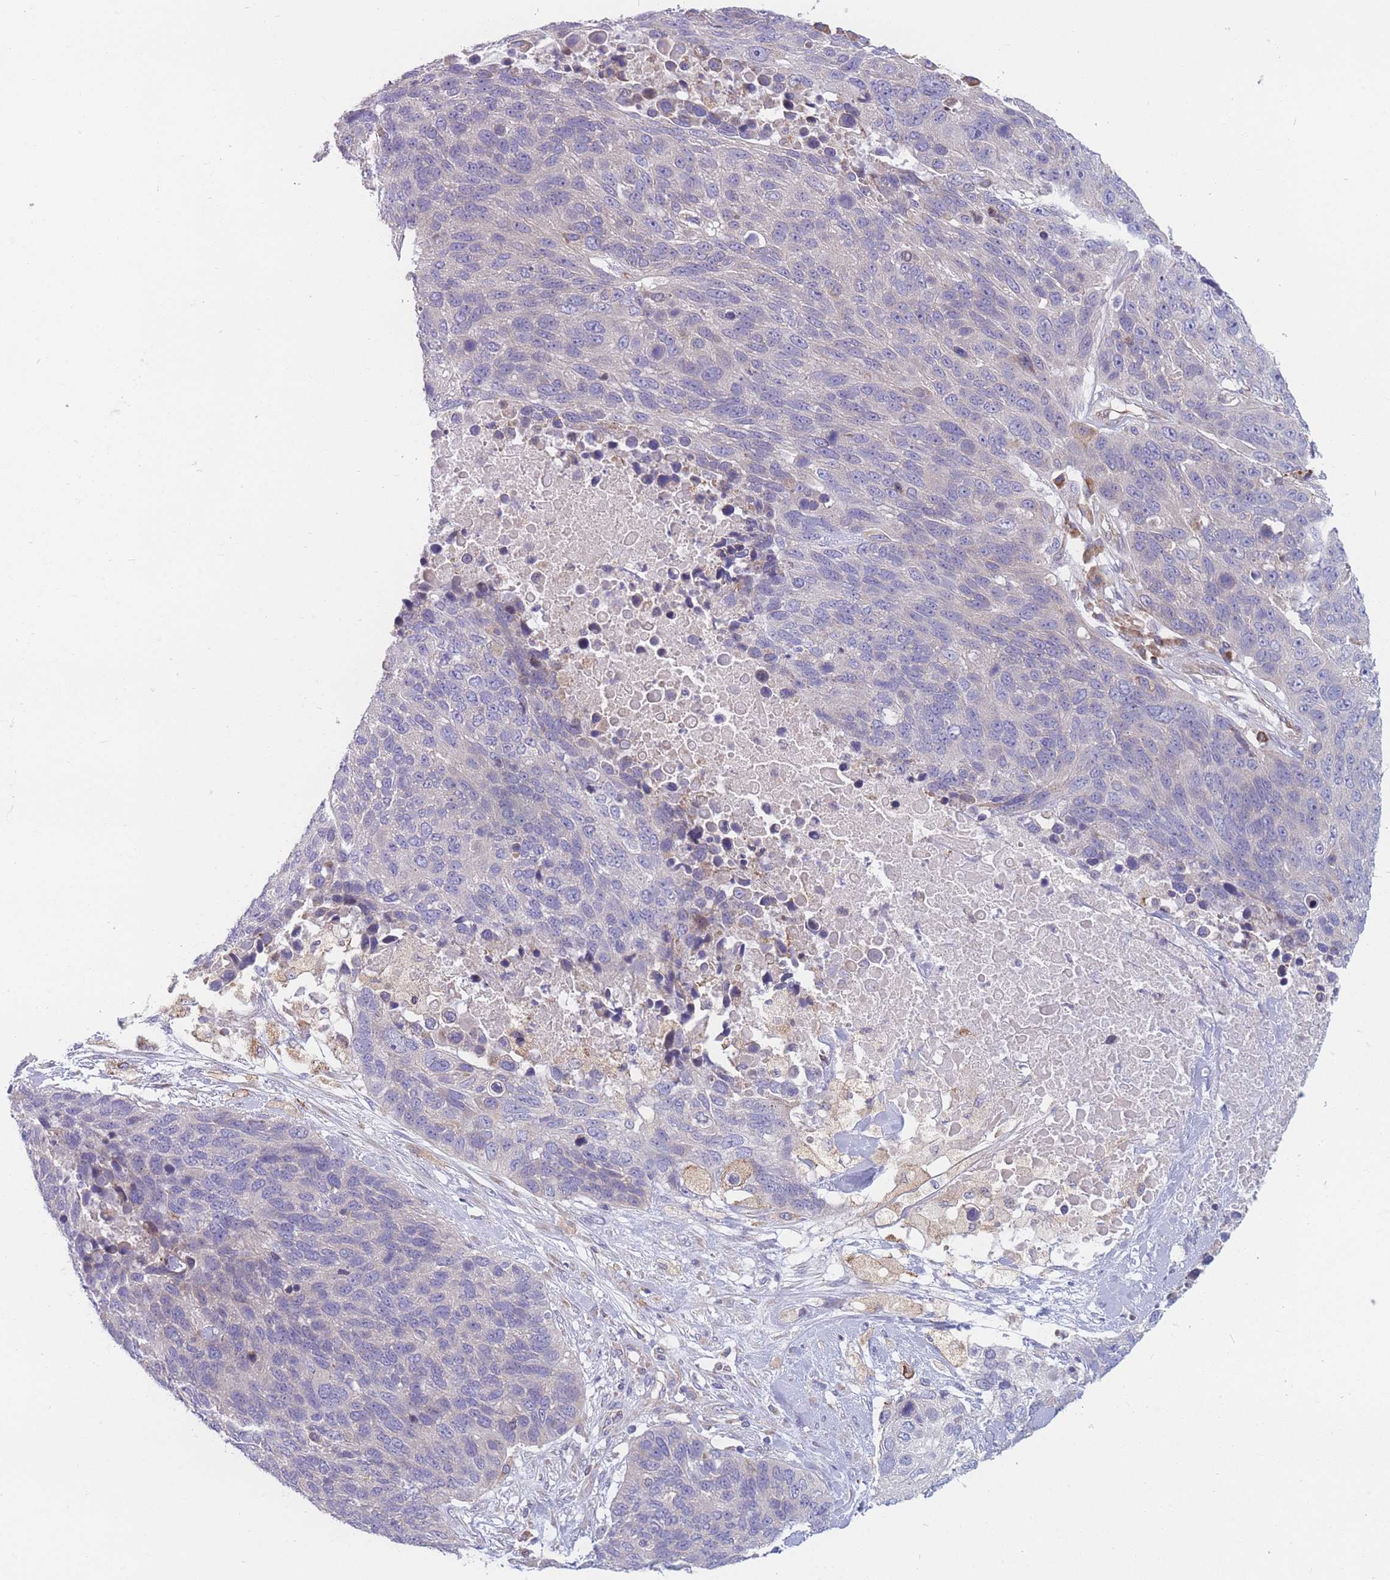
{"staining": {"intensity": "negative", "quantity": "none", "location": "none"}, "tissue": "lung cancer", "cell_type": "Tumor cells", "image_type": "cancer", "snomed": [{"axis": "morphology", "description": "Normal tissue, NOS"}, {"axis": "morphology", "description": "Squamous cell carcinoma, NOS"}, {"axis": "topography", "description": "Lymph node"}, {"axis": "topography", "description": "Lung"}], "caption": "Tumor cells show no significant protein positivity in squamous cell carcinoma (lung). The staining is performed using DAB (3,3'-diaminobenzidine) brown chromogen with nuclei counter-stained in using hematoxylin.", "gene": "TMEM131L", "patient": {"sex": "male", "age": 66}}